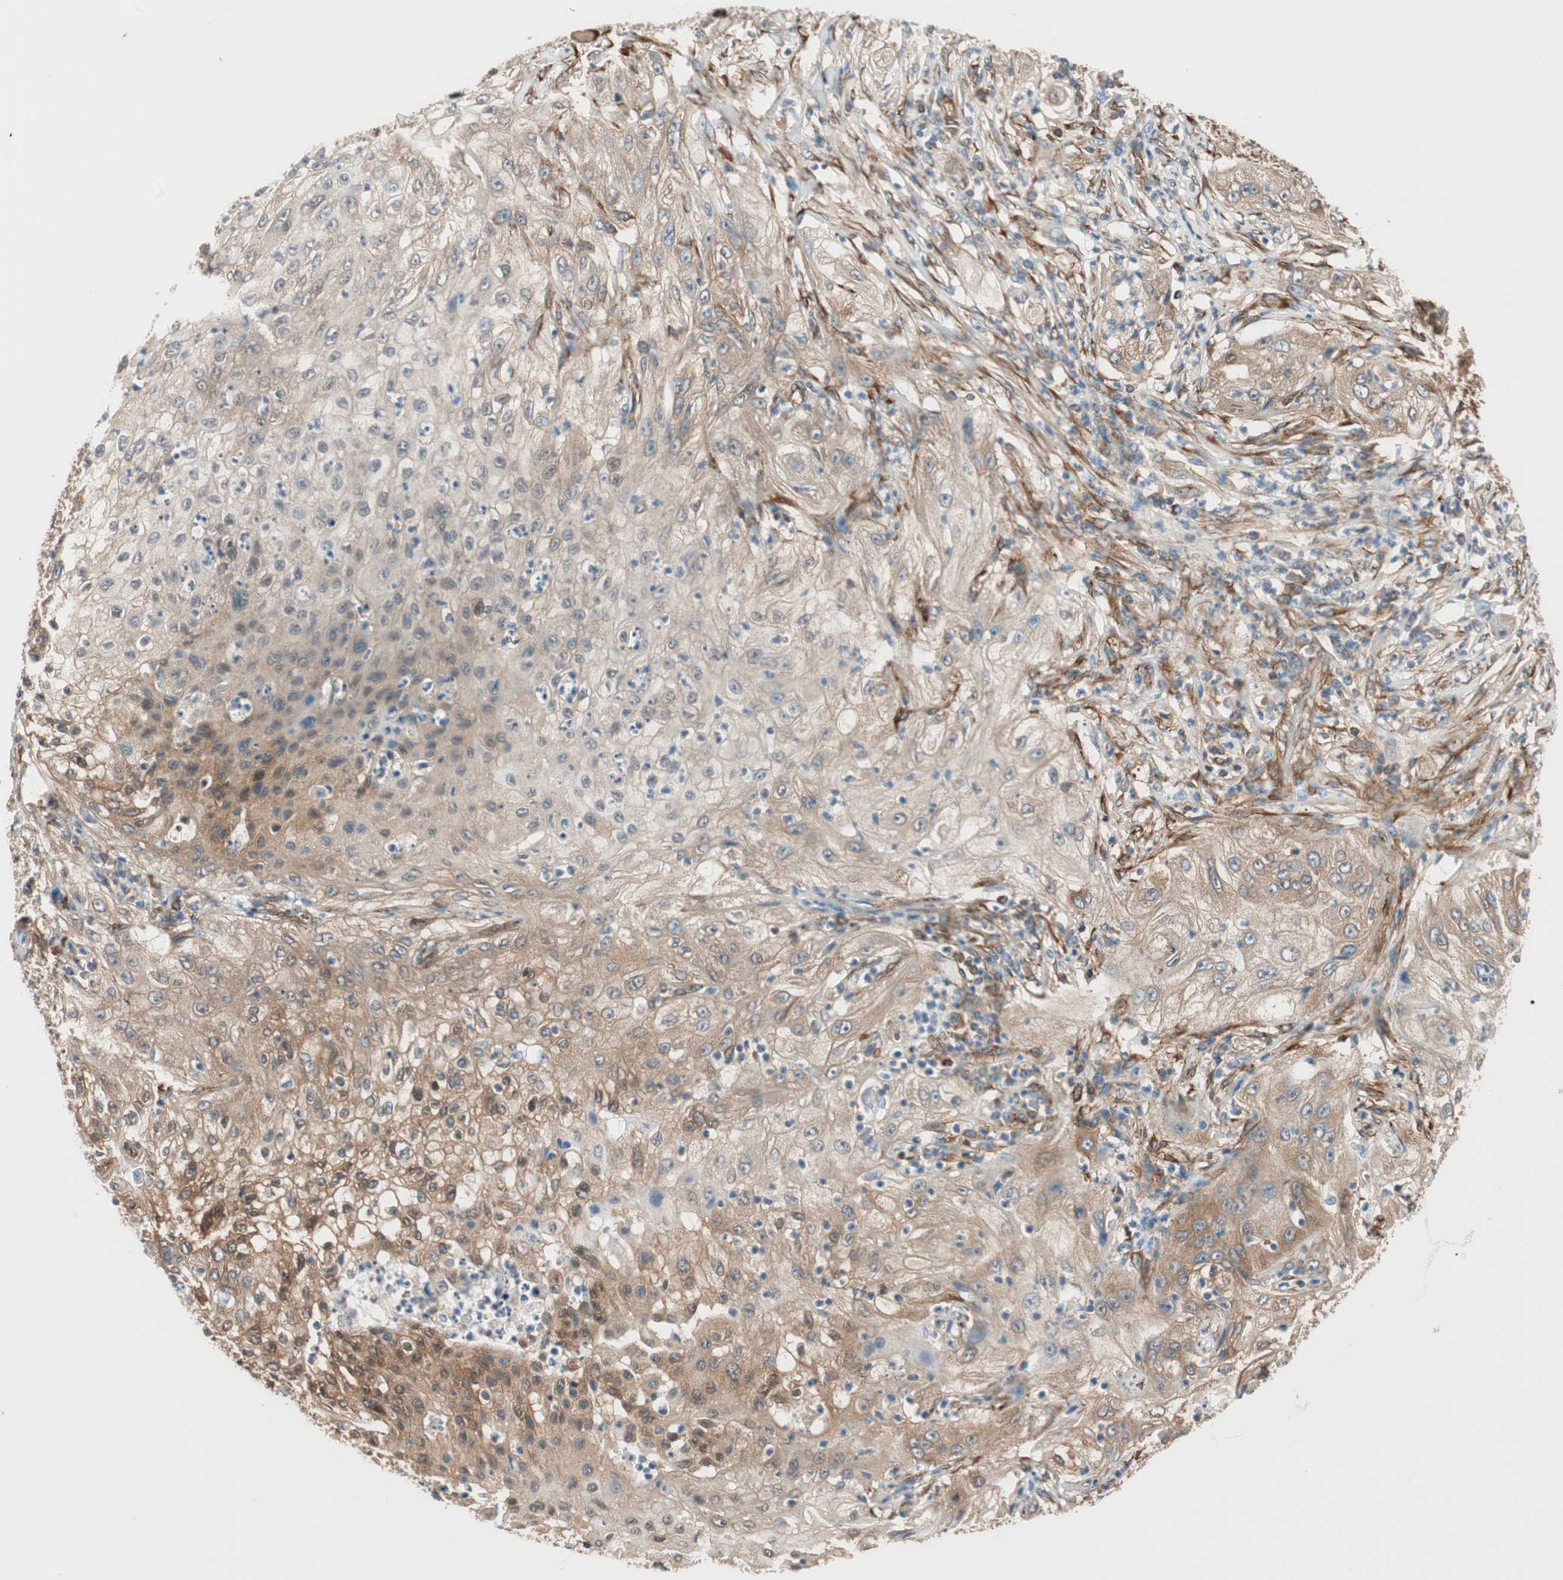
{"staining": {"intensity": "moderate", "quantity": "25%-75%", "location": "cytoplasmic/membranous"}, "tissue": "lung cancer", "cell_type": "Tumor cells", "image_type": "cancer", "snomed": [{"axis": "morphology", "description": "Inflammation, NOS"}, {"axis": "morphology", "description": "Squamous cell carcinoma, NOS"}, {"axis": "topography", "description": "Lymph node"}, {"axis": "topography", "description": "Soft tissue"}, {"axis": "topography", "description": "Lung"}], "caption": "Protein expression analysis of squamous cell carcinoma (lung) reveals moderate cytoplasmic/membranous staining in about 25%-75% of tumor cells. (DAB IHC, brown staining for protein, blue staining for nuclei).", "gene": "WASL", "patient": {"sex": "male", "age": 66}}